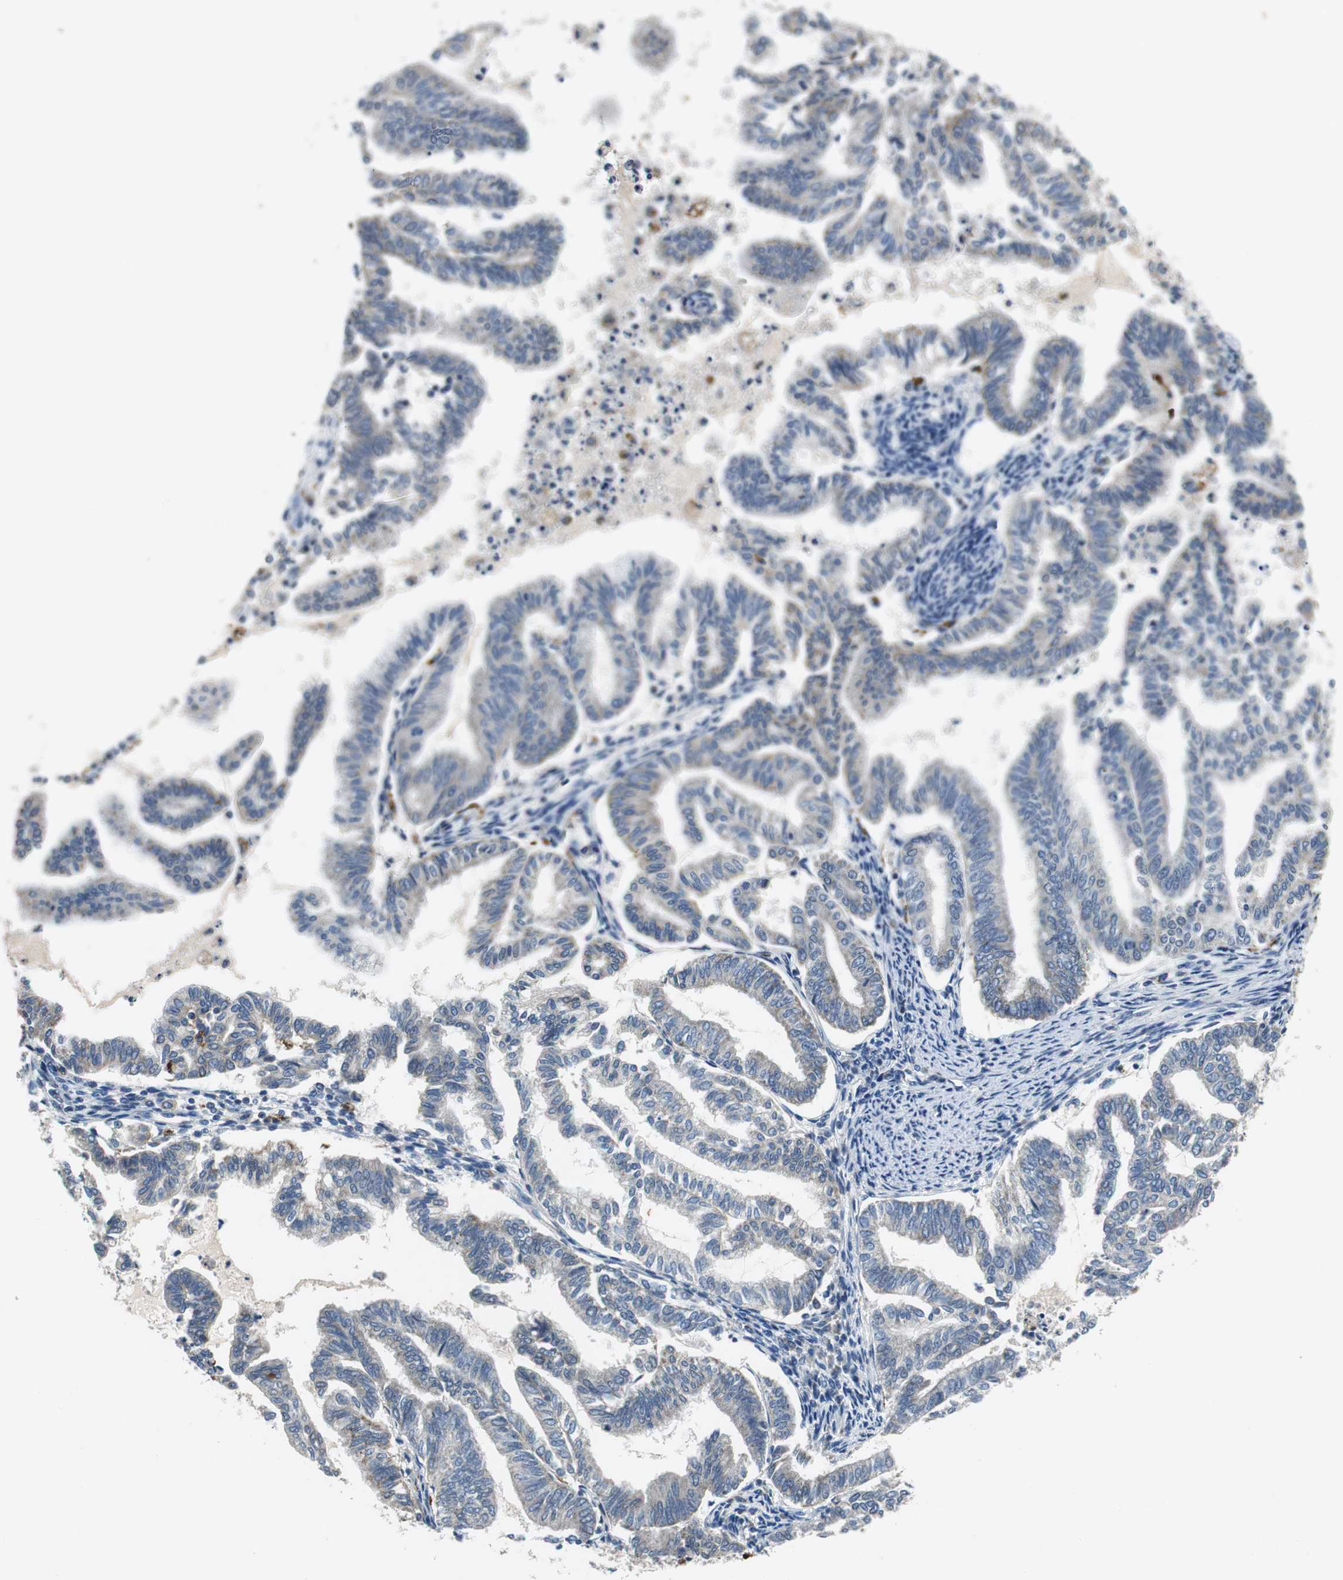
{"staining": {"intensity": "weak", "quantity": "<25%", "location": "cytoplasmic/membranous"}, "tissue": "endometrial cancer", "cell_type": "Tumor cells", "image_type": "cancer", "snomed": [{"axis": "morphology", "description": "Adenocarcinoma, NOS"}, {"axis": "topography", "description": "Endometrium"}], "caption": "Immunohistochemistry micrograph of neoplastic tissue: endometrial cancer (adenocarcinoma) stained with DAB reveals no significant protein expression in tumor cells. (DAB (3,3'-diaminobenzidine) IHC with hematoxylin counter stain).", "gene": "NLGN1", "patient": {"sex": "female", "age": 79}}